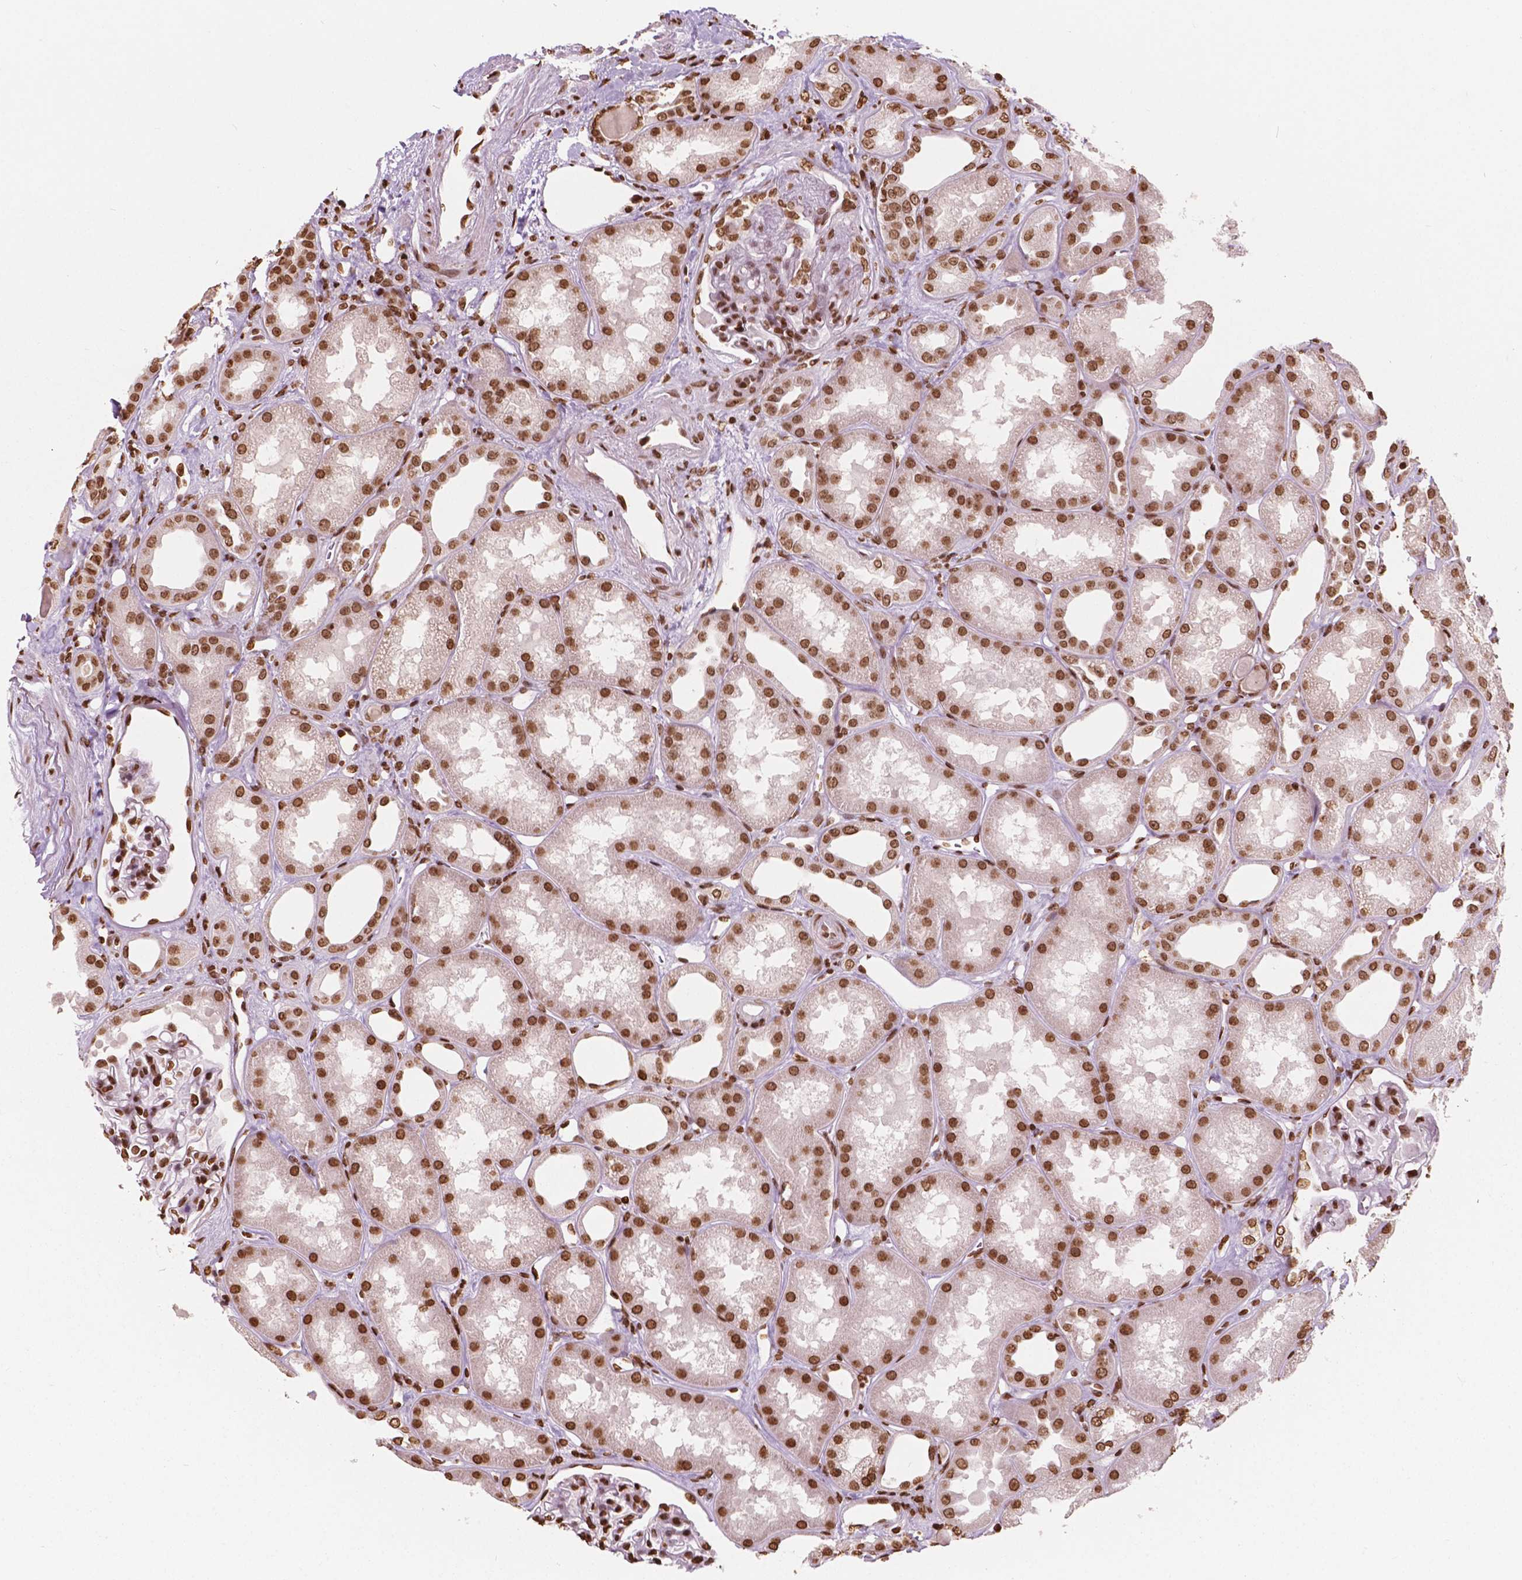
{"staining": {"intensity": "strong", "quantity": "25%-75%", "location": "nuclear"}, "tissue": "kidney", "cell_type": "Cells in glomeruli", "image_type": "normal", "snomed": [{"axis": "morphology", "description": "Normal tissue, NOS"}, {"axis": "topography", "description": "Kidney"}], "caption": "Immunohistochemistry image of unremarkable kidney: kidney stained using IHC demonstrates high levels of strong protein expression localized specifically in the nuclear of cells in glomeruli, appearing as a nuclear brown color.", "gene": "H3C7", "patient": {"sex": "male", "age": 61}}